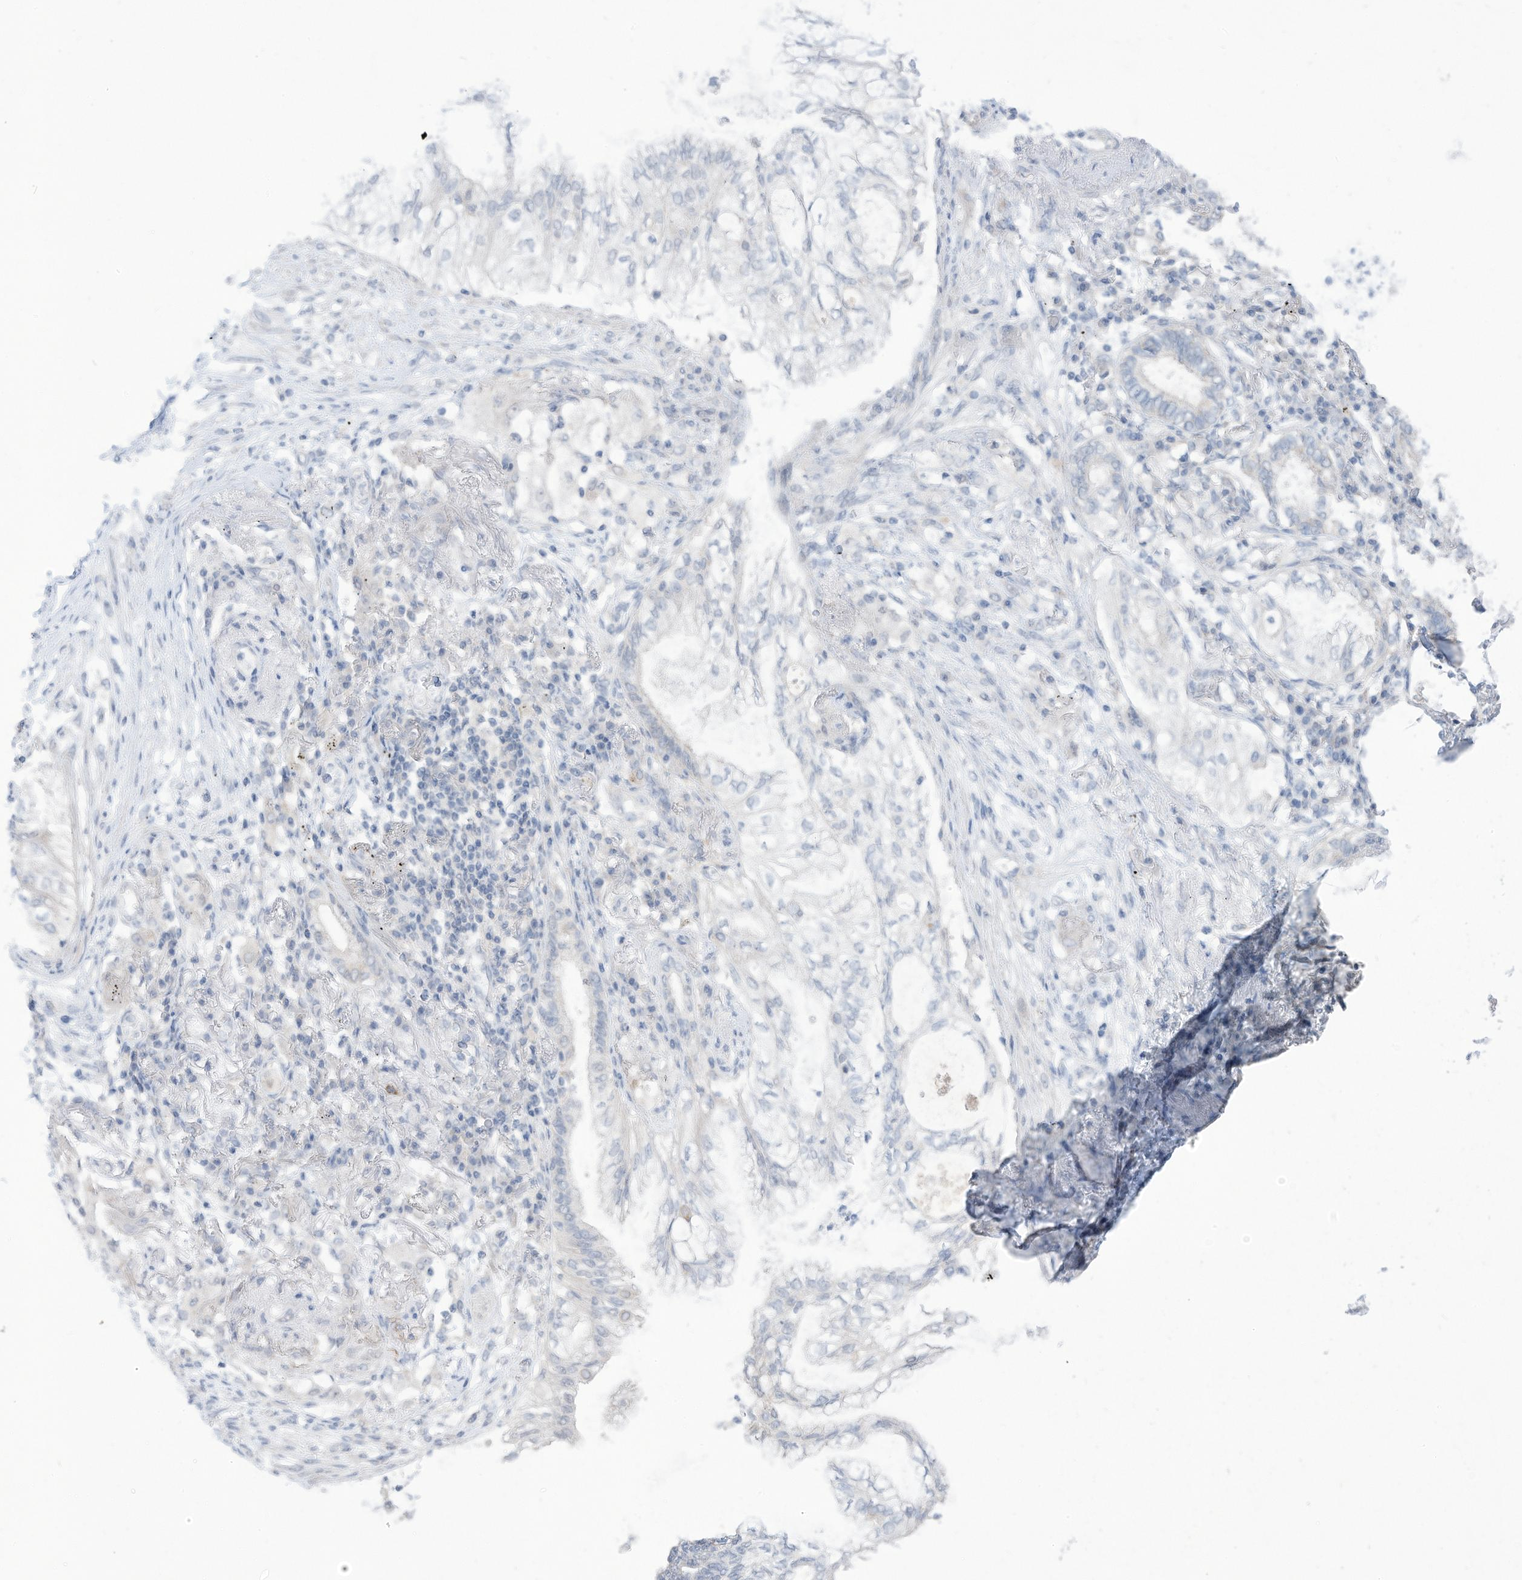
{"staining": {"intensity": "negative", "quantity": "none", "location": "none"}, "tissue": "lung cancer", "cell_type": "Tumor cells", "image_type": "cancer", "snomed": [{"axis": "morphology", "description": "Adenocarcinoma, NOS"}, {"axis": "topography", "description": "Lung"}], "caption": "Tumor cells are negative for brown protein staining in lung cancer (adenocarcinoma).", "gene": "OGT", "patient": {"sex": "female", "age": 70}}